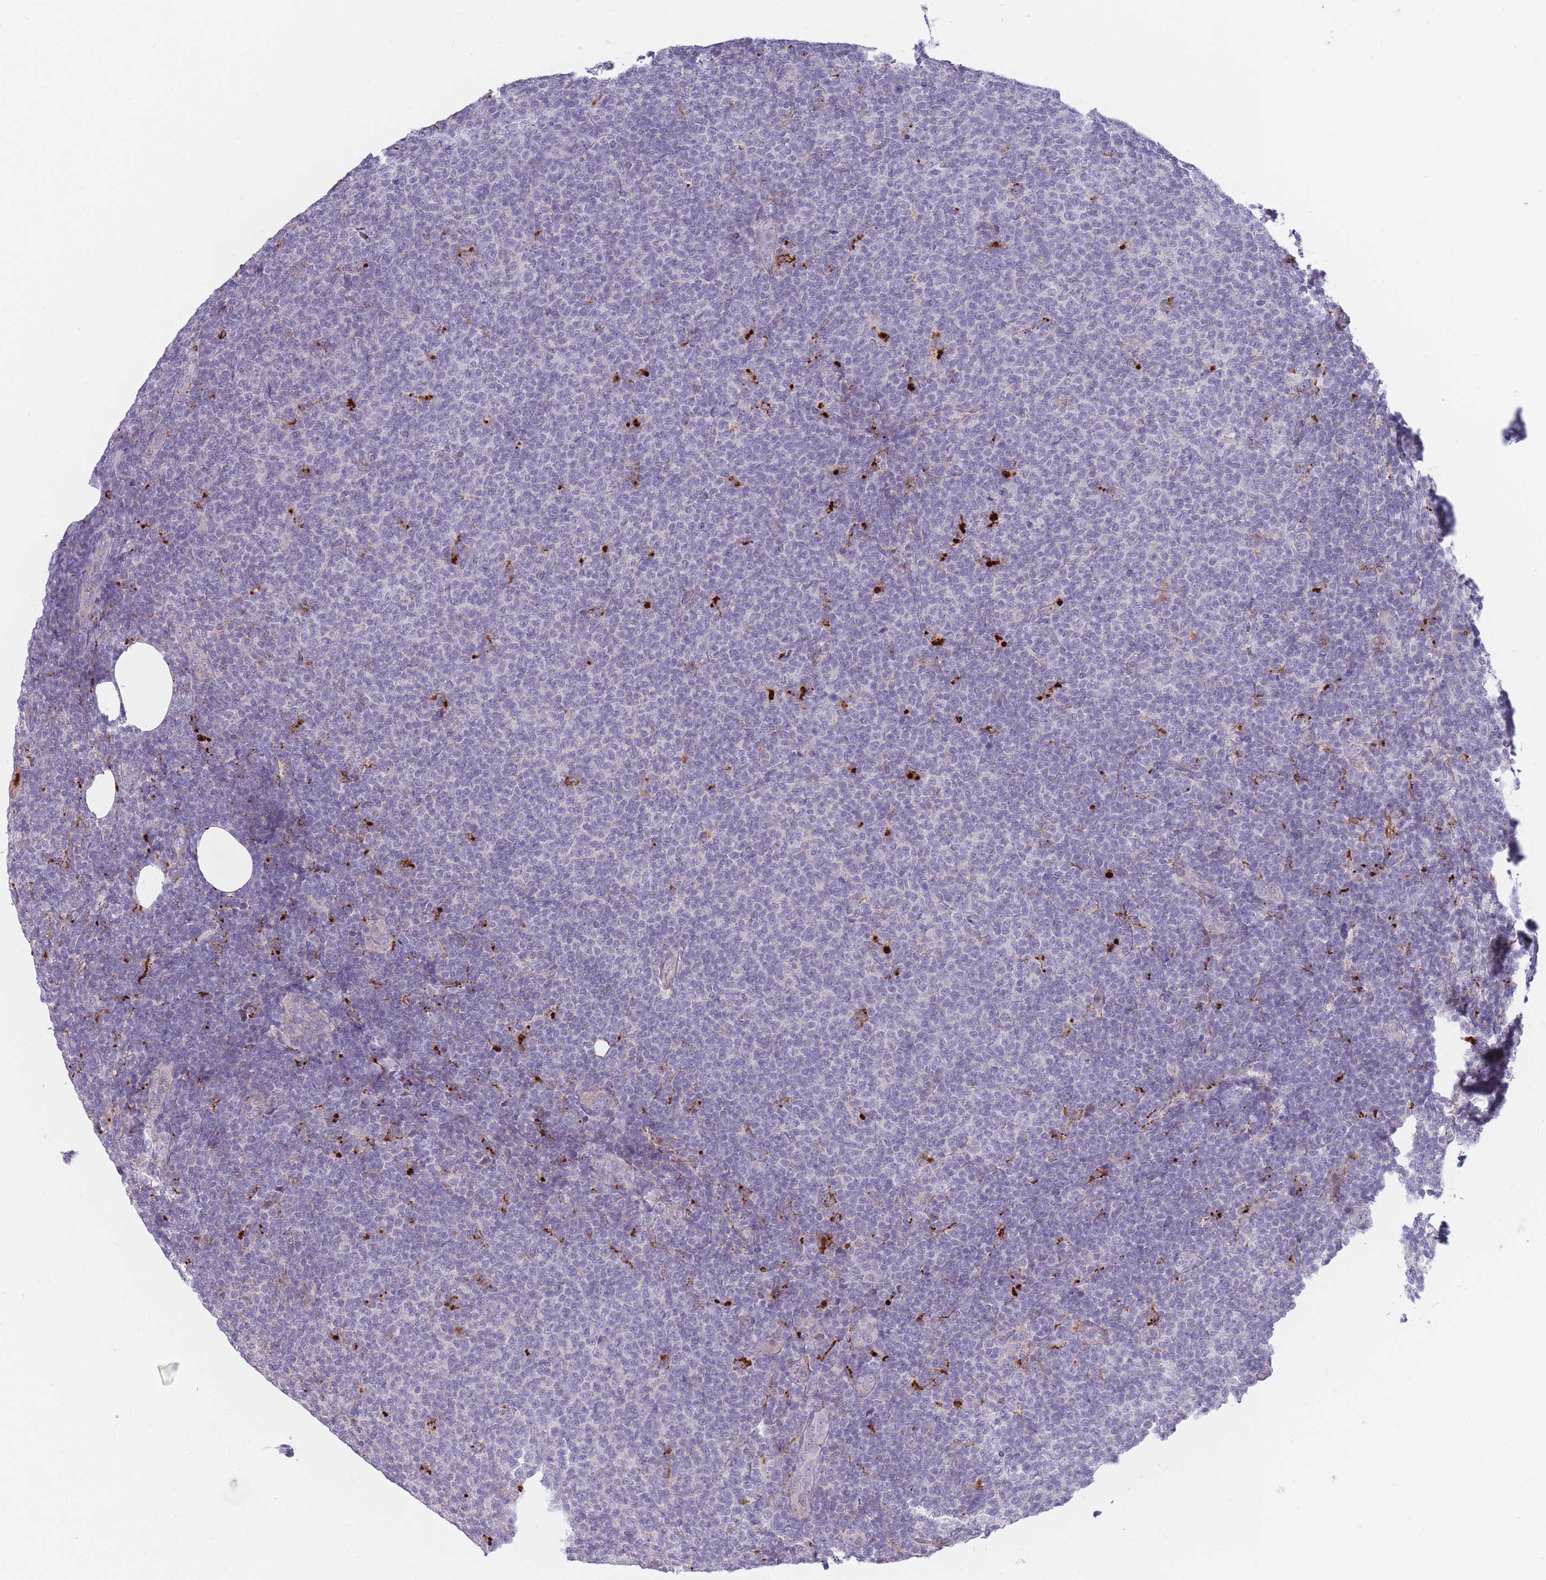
{"staining": {"intensity": "negative", "quantity": "none", "location": "none"}, "tissue": "lymphoma", "cell_type": "Tumor cells", "image_type": "cancer", "snomed": [{"axis": "morphology", "description": "Malignant lymphoma, non-Hodgkin's type, Low grade"}, {"axis": "topography", "description": "Lymph node"}], "caption": "Protein analysis of low-grade malignant lymphoma, non-Hodgkin's type exhibits no significant expression in tumor cells. The staining was performed using DAB (3,3'-diaminobenzidine) to visualize the protein expression in brown, while the nuclei were stained in blue with hematoxylin (Magnification: 20x).", "gene": "TRIM61", "patient": {"sex": "male", "age": 66}}